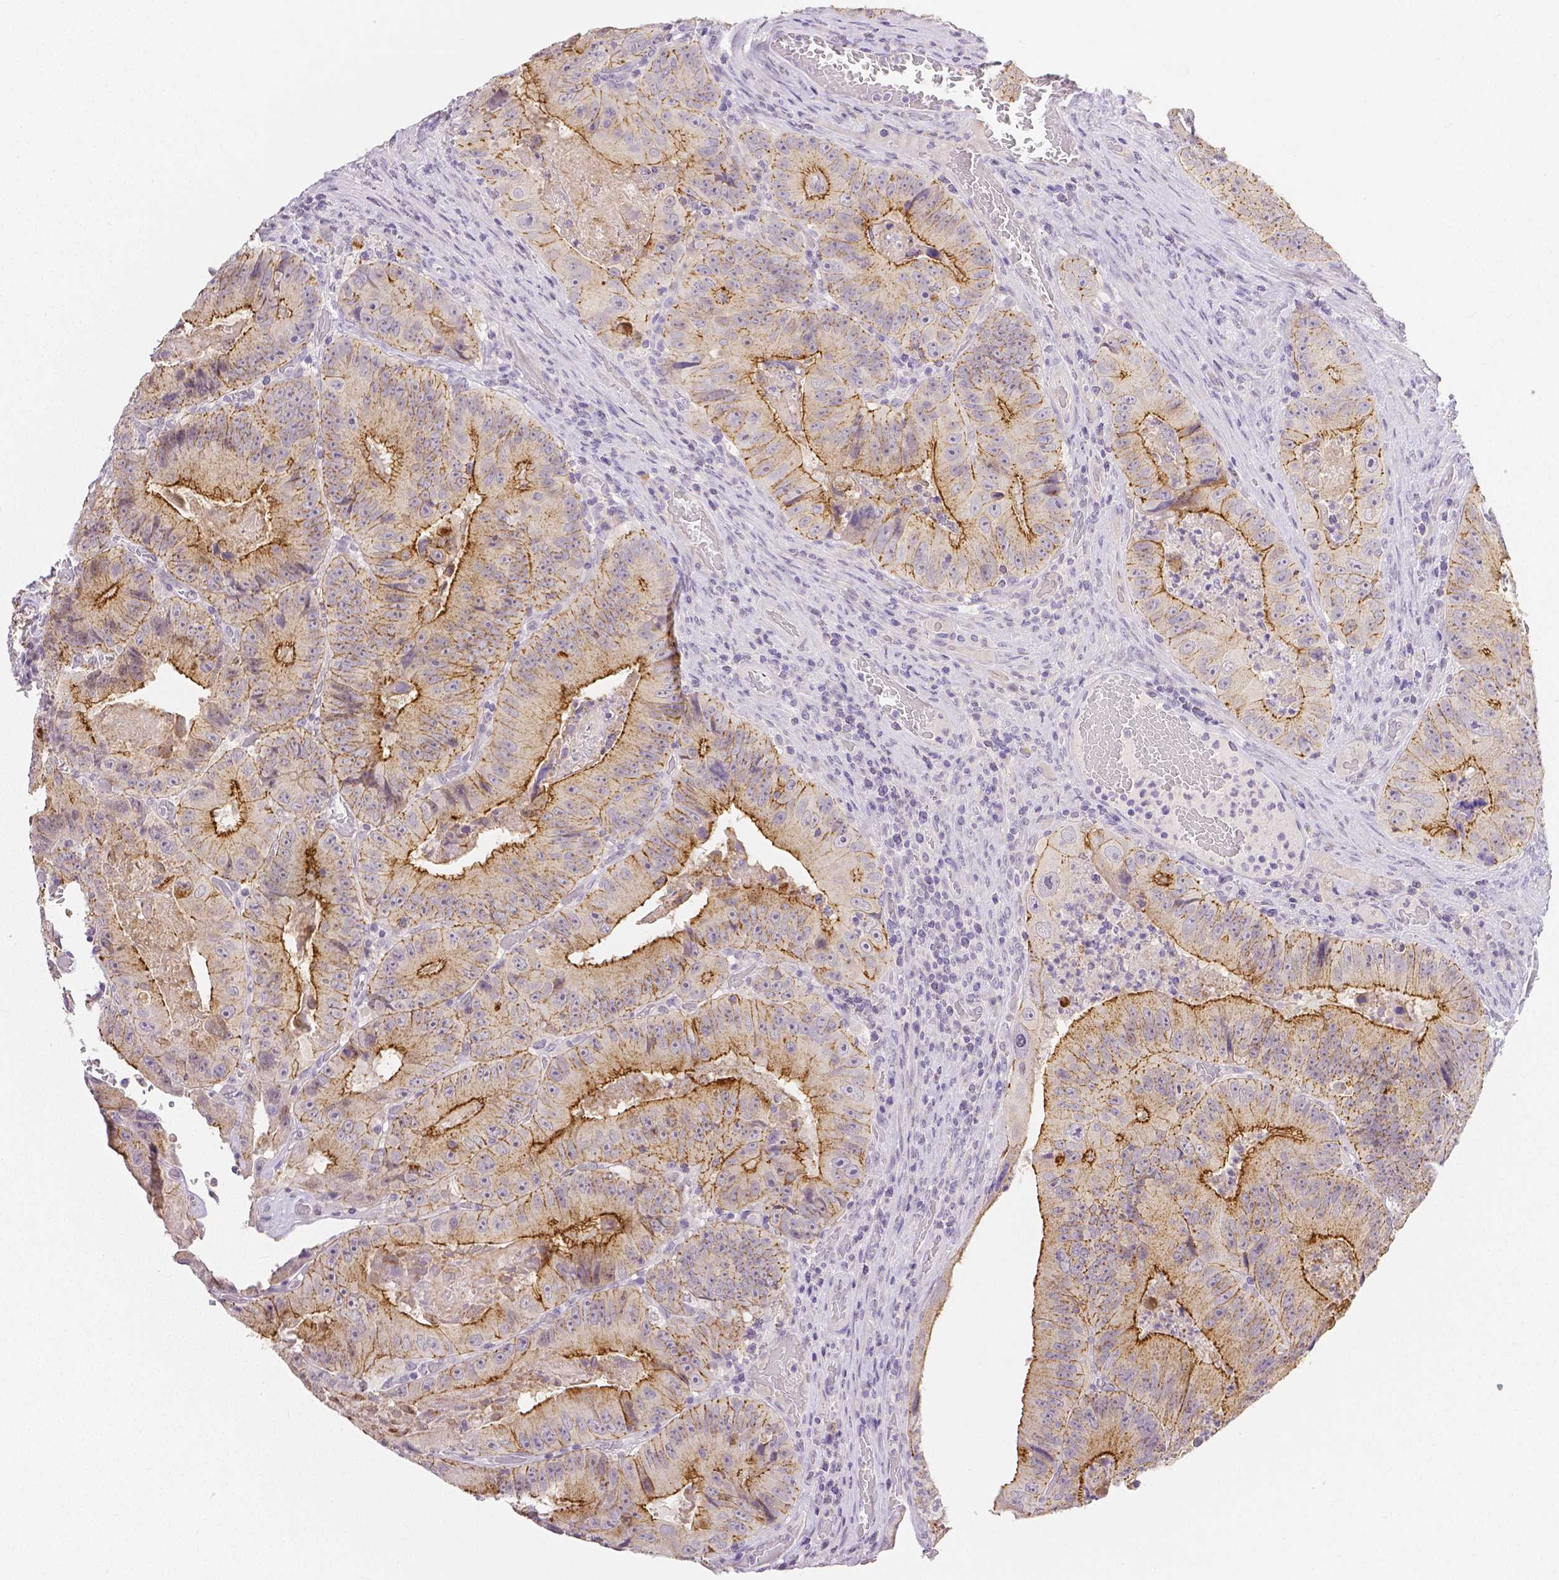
{"staining": {"intensity": "moderate", "quantity": "25%-75%", "location": "cytoplasmic/membranous"}, "tissue": "colorectal cancer", "cell_type": "Tumor cells", "image_type": "cancer", "snomed": [{"axis": "morphology", "description": "Adenocarcinoma, NOS"}, {"axis": "topography", "description": "Colon"}], "caption": "Immunohistochemical staining of colorectal cancer exhibits medium levels of moderate cytoplasmic/membranous expression in about 25%-75% of tumor cells.", "gene": "OCLN", "patient": {"sex": "female", "age": 86}}